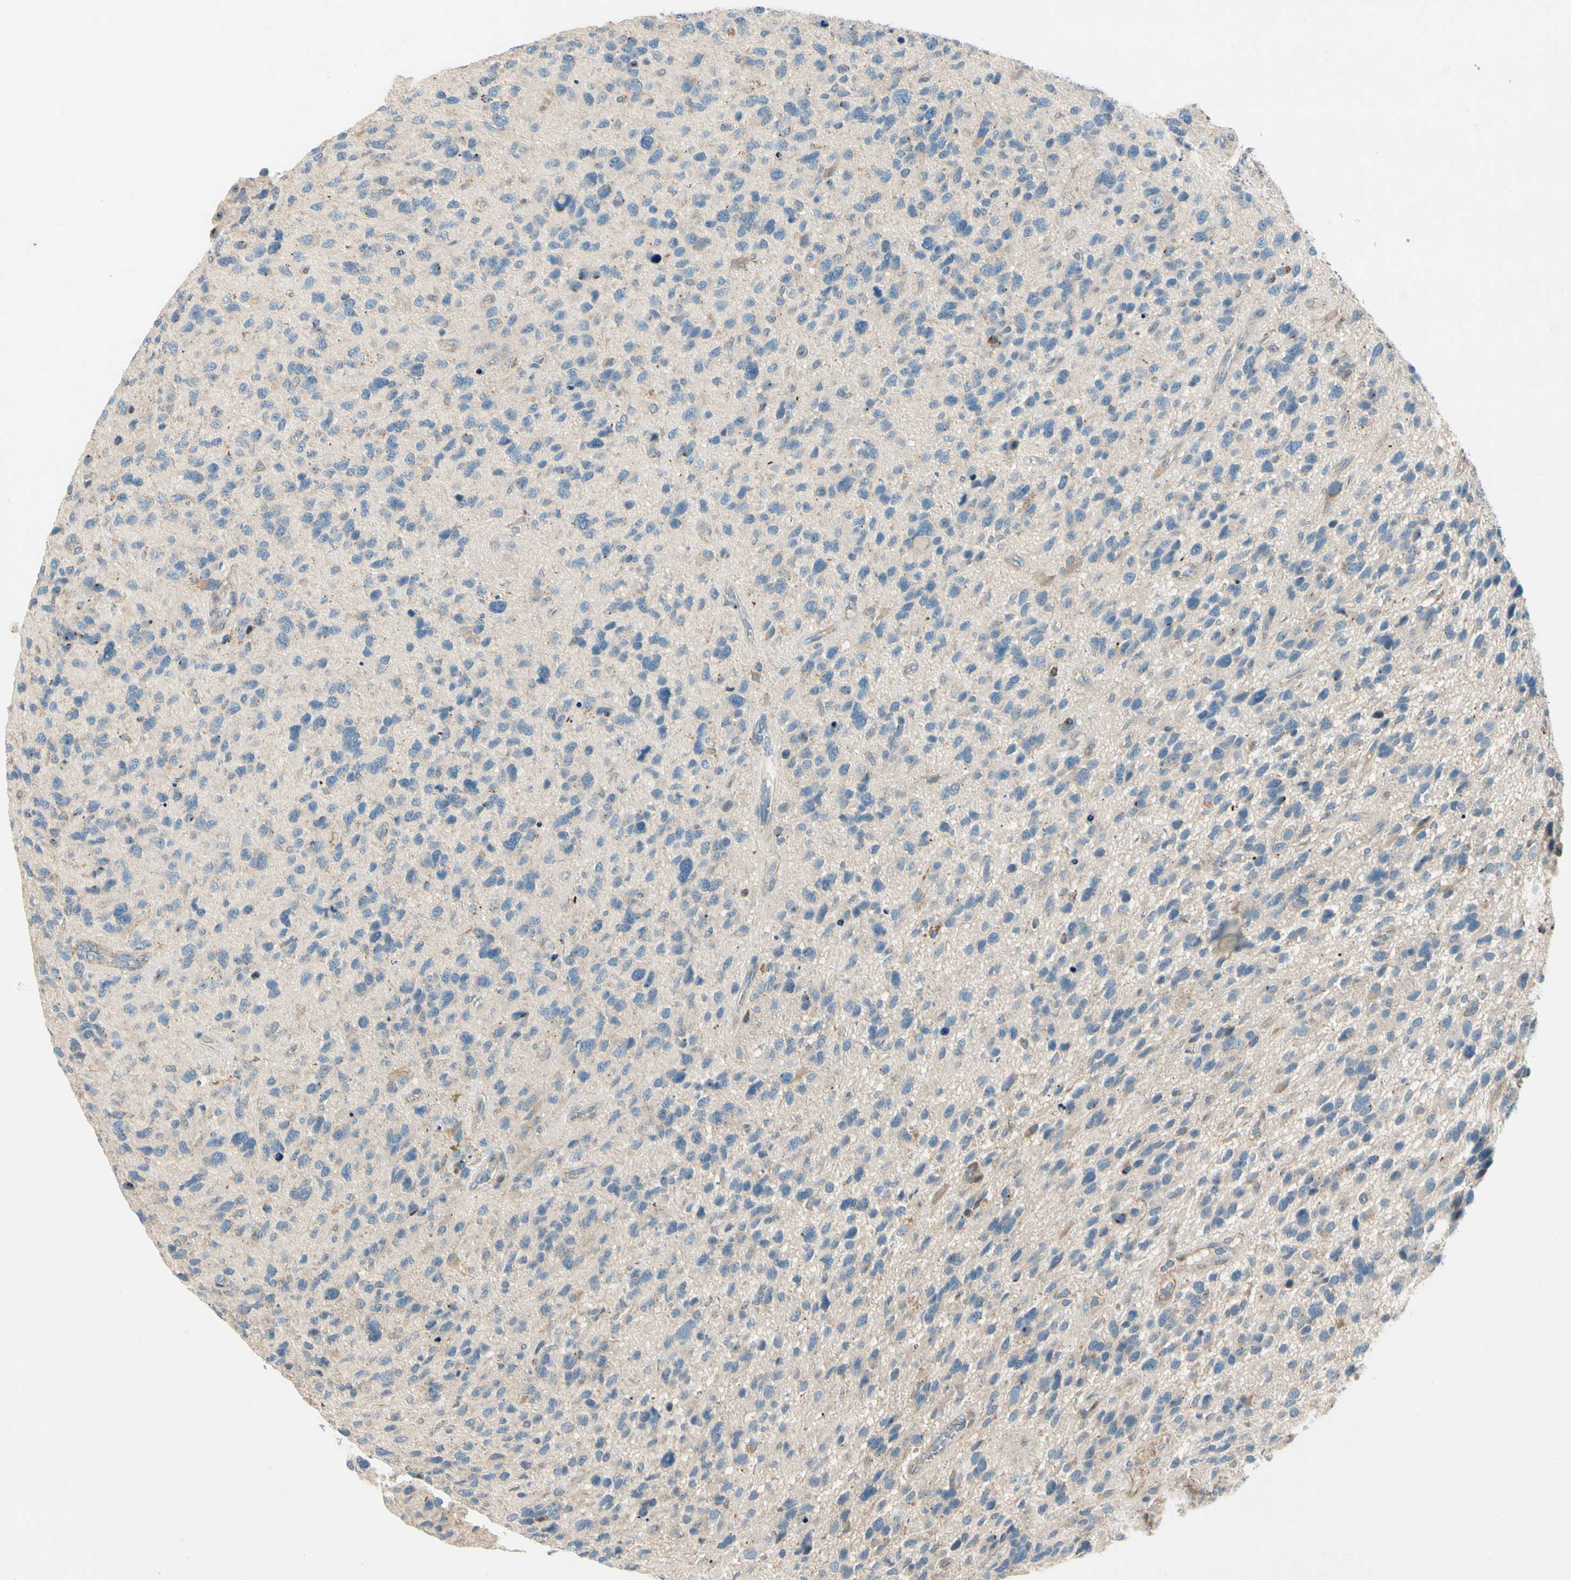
{"staining": {"intensity": "weak", "quantity": "<25%", "location": "cytoplasmic/membranous"}, "tissue": "glioma", "cell_type": "Tumor cells", "image_type": "cancer", "snomed": [{"axis": "morphology", "description": "Glioma, malignant, High grade"}, {"axis": "topography", "description": "Brain"}], "caption": "DAB (3,3'-diaminobenzidine) immunohistochemical staining of human glioma exhibits no significant positivity in tumor cells. The staining is performed using DAB brown chromogen with nuclei counter-stained in using hematoxylin.", "gene": "CDH6", "patient": {"sex": "female", "age": 58}}